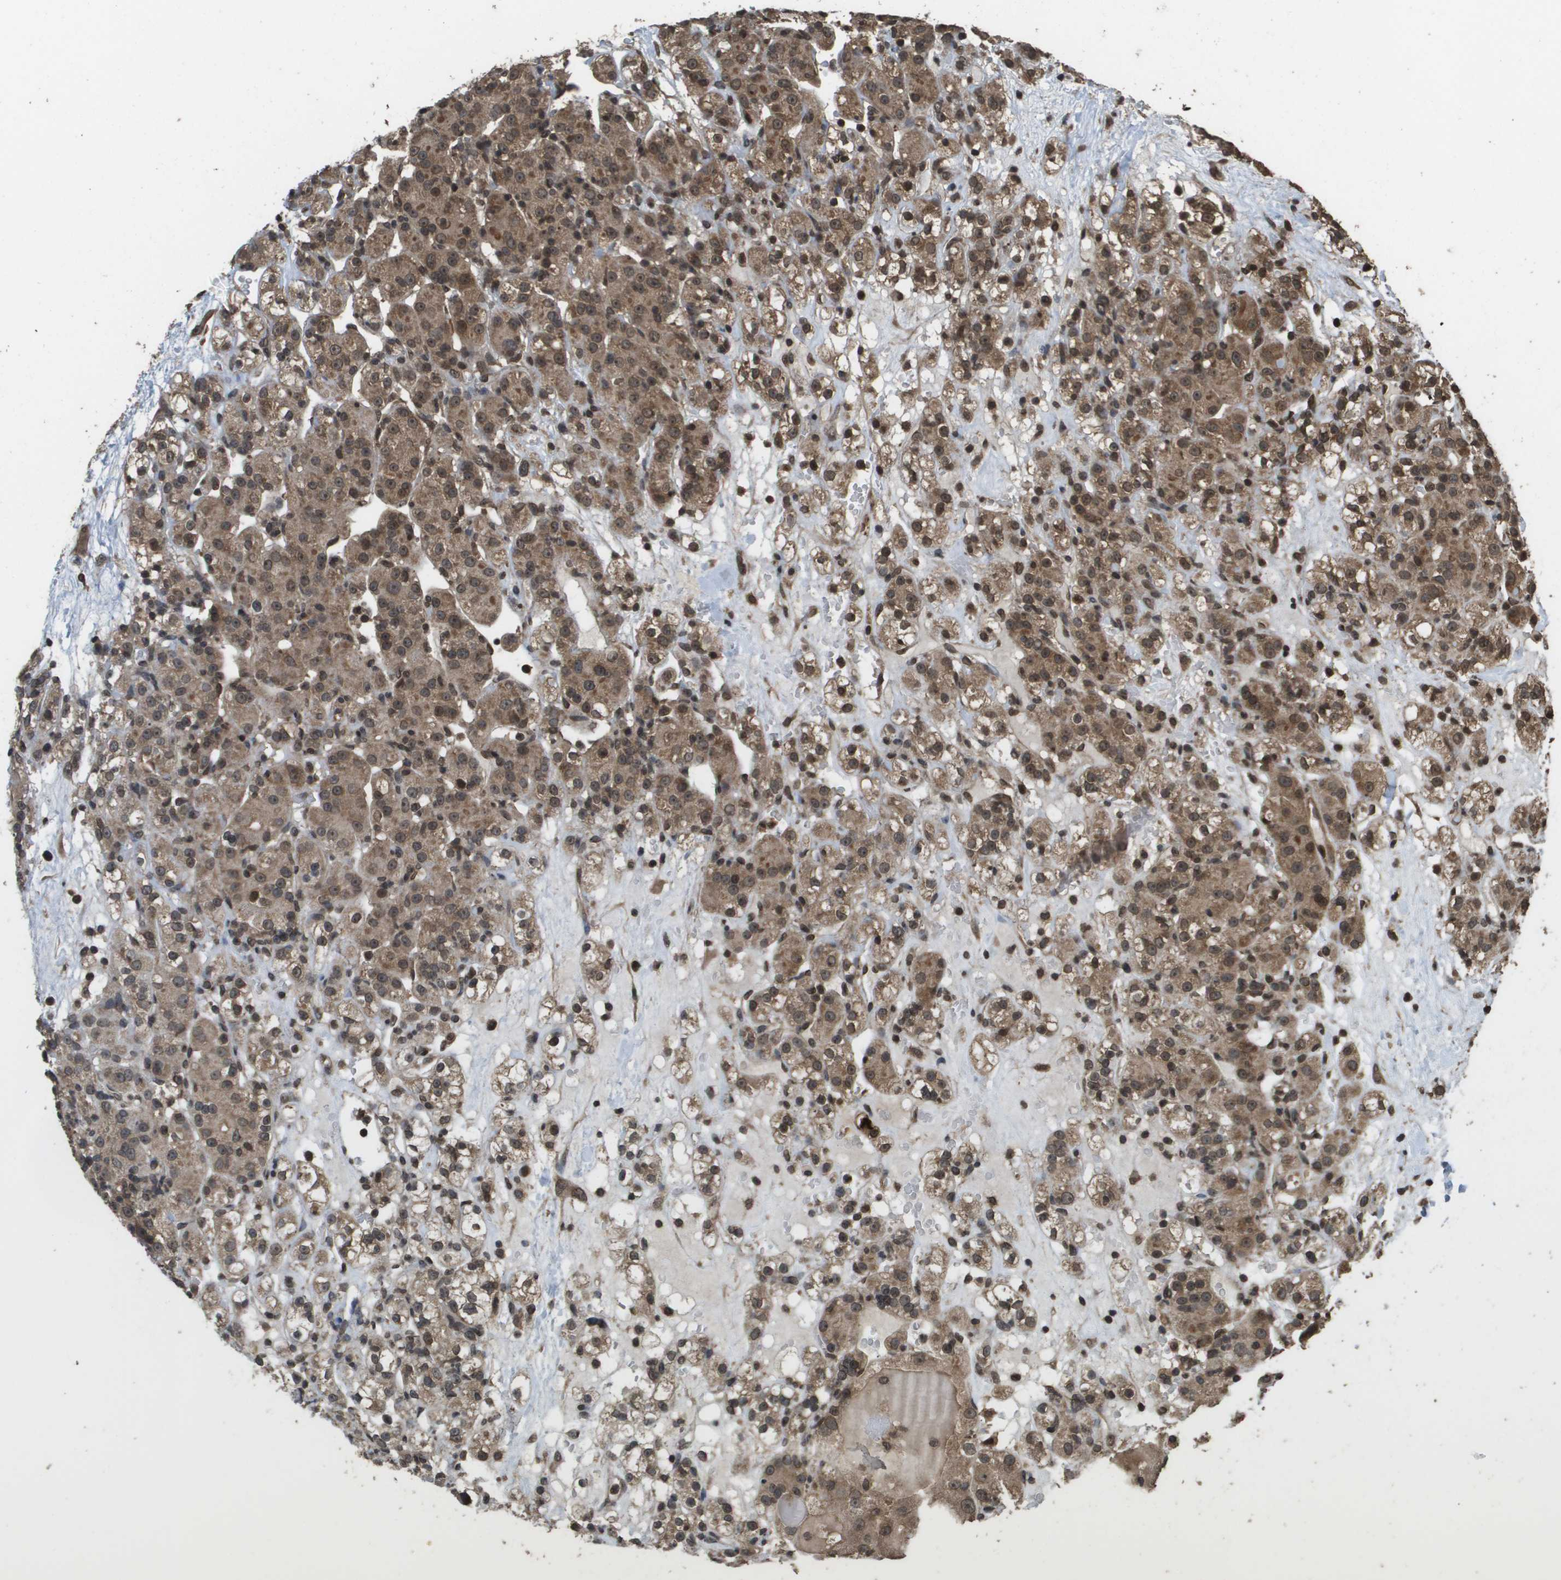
{"staining": {"intensity": "moderate", "quantity": ">75%", "location": "cytoplasmic/membranous"}, "tissue": "renal cancer", "cell_type": "Tumor cells", "image_type": "cancer", "snomed": [{"axis": "morphology", "description": "Normal tissue, NOS"}, {"axis": "morphology", "description": "Adenocarcinoma, NOS"}, {"axis": "topography", "description": "Kidney"}], "caption": "A micrograph of renal adenocarcinoma stained for a protein displays moderate cytoplasmic/membranous brown staining in tumor cells. (IHC, brightfield microscopy, high magnification).", "gene": "AXIN2", "patient": {"sex": "male", "age": 61}}